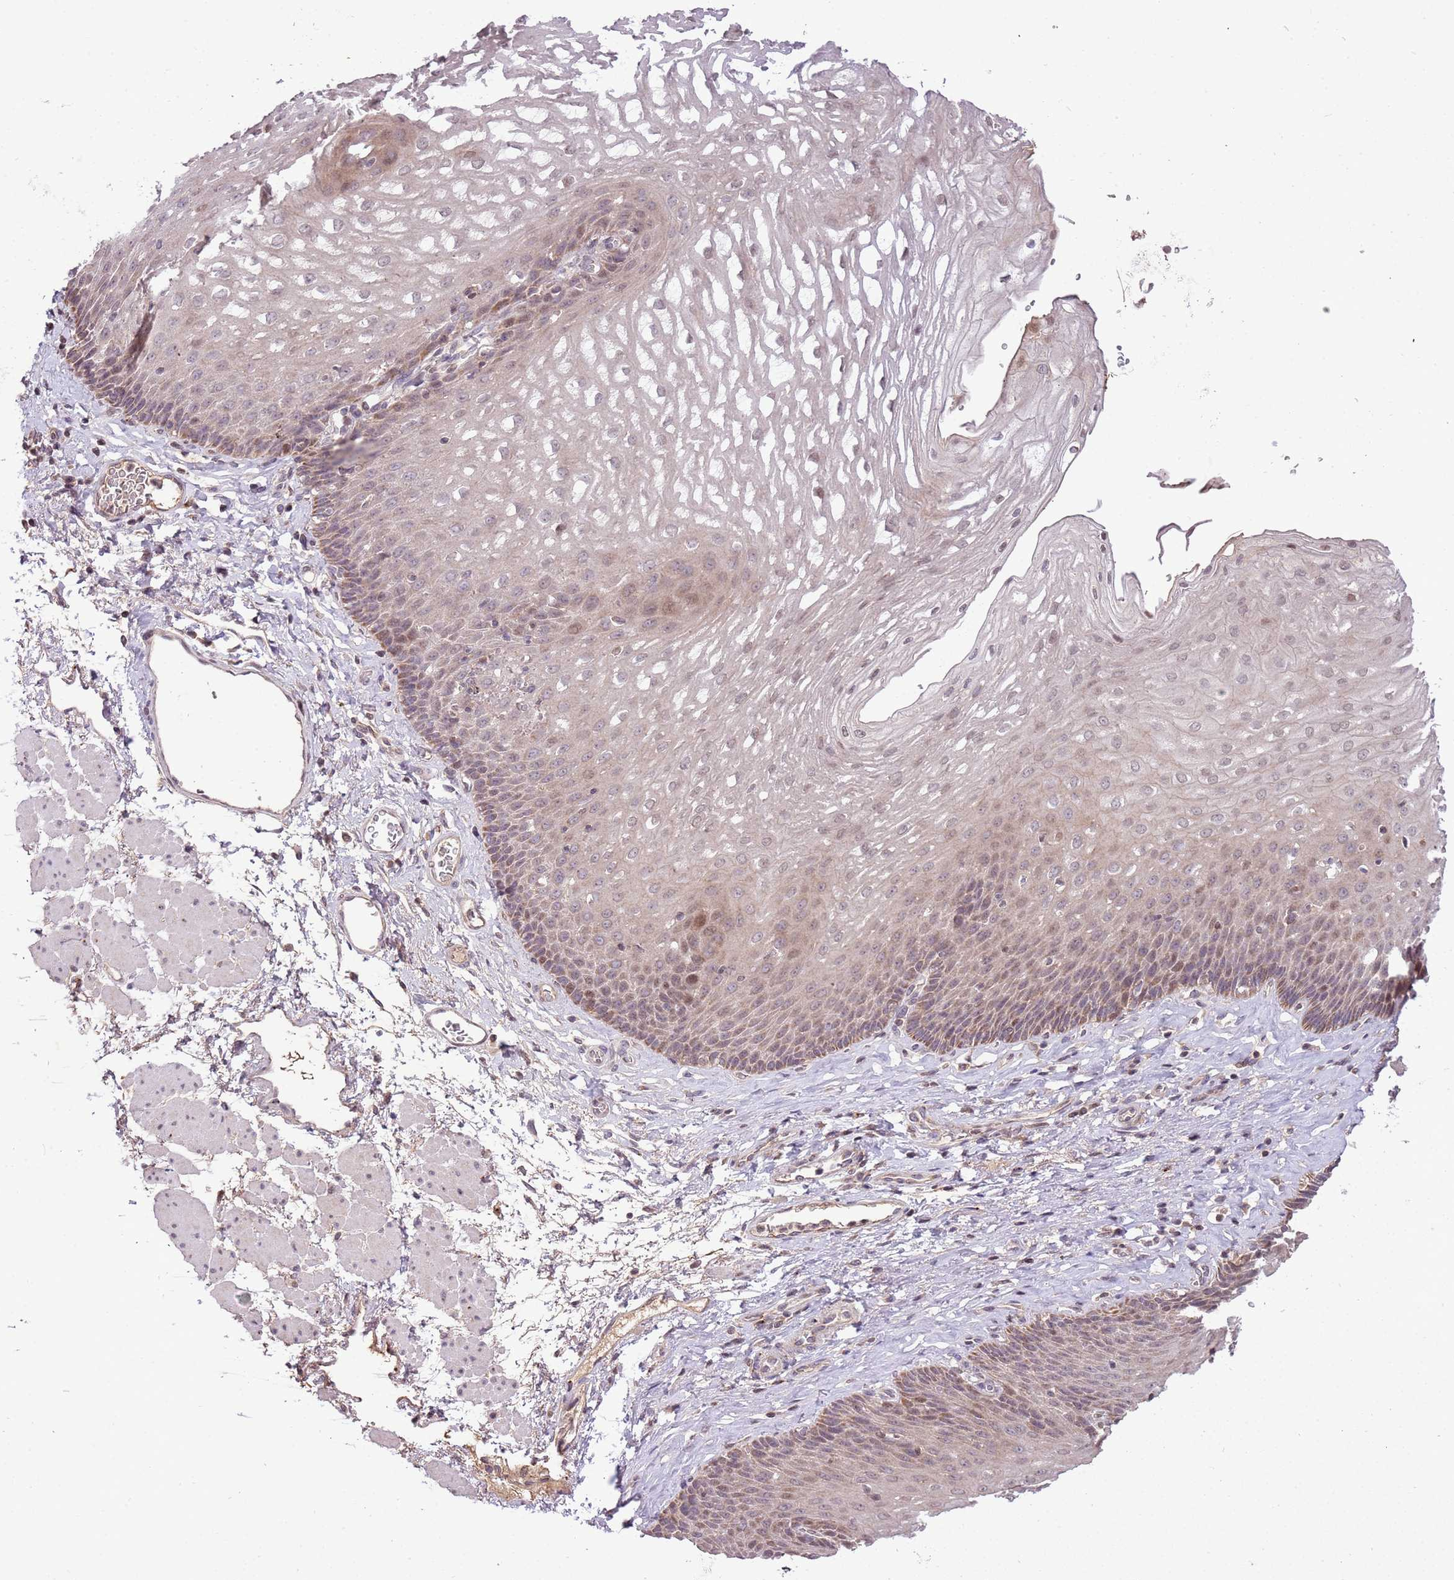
{"staining": {"intensity": "weak", "quantity": "25%-75%", "location": "nuclear"}, "tissue": "esophagus", "cell_type": "Squamous epithelial cells", "image_type": "normal", "snomed": [{"axis": "morphology", "description": "Normal tissue, NOS"}, {"axis": "topography", "description": "Esophagus"}], "caption": "Protein staining by immunohistochemistry (IHC) demonstrates weak nuclear positivity in approximately 25%-75% of squamous epithelial cells in normal esophagus.", "gene": "SAMSN1", "patient": {"sex": "female", "age": 66}}